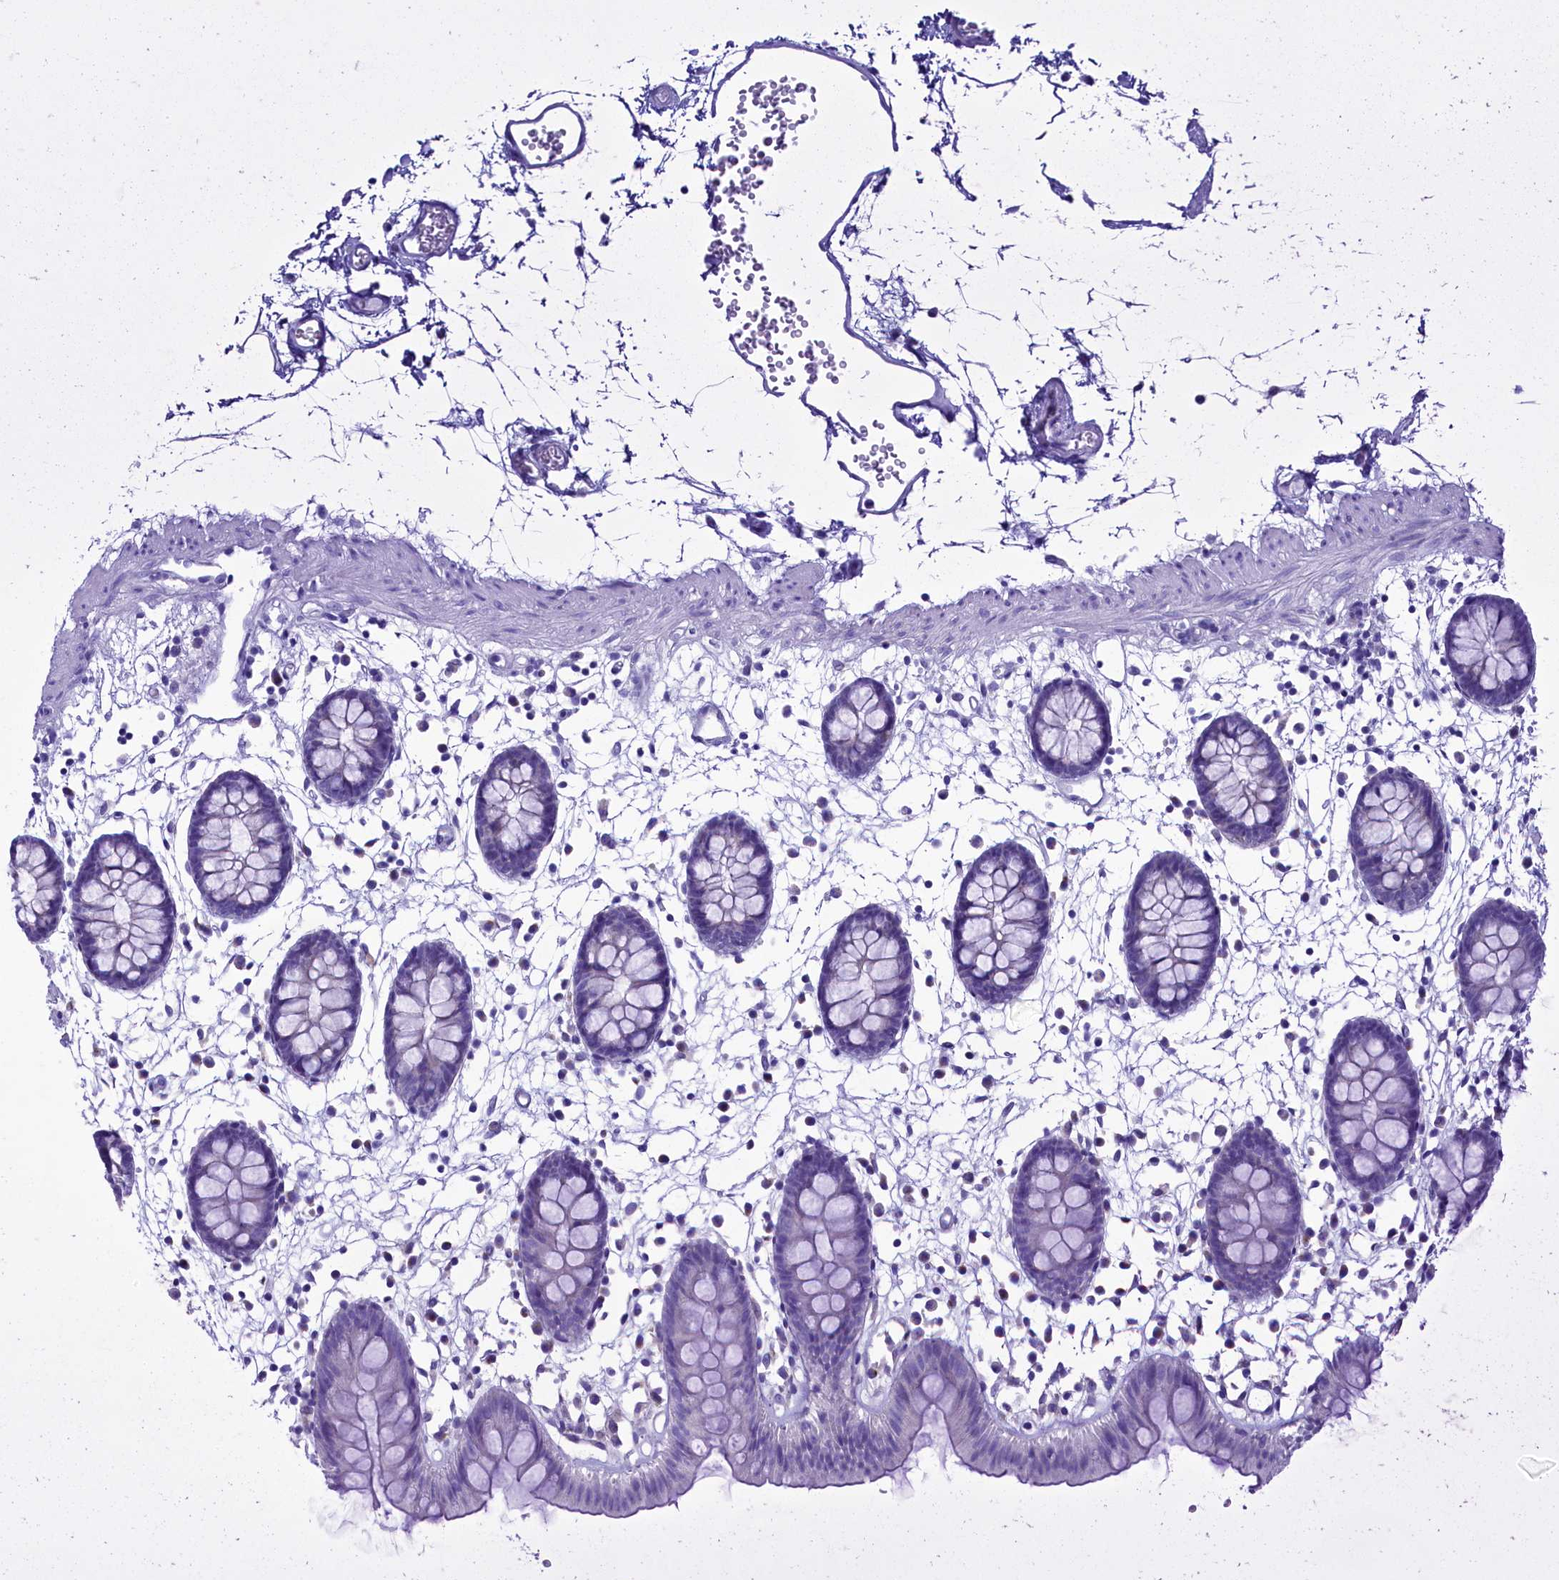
{"staining": {"intensity": "negative", "quantity": "none", "location": "none"}, "tissue": "colon", "cell_type": "Endothelial cells", "image_type": "normal", "snomed": [{"axis": "morphology", "description": "Normal tissue, NOS"}, {"axis": "topography", "description": "Colon"}], "caption": "The immunohistochemistry histopathology image has no significant expression in endothelial cells of colon.", "gene": "SKA3", "patient": {"sex": "male", "age": 56}}